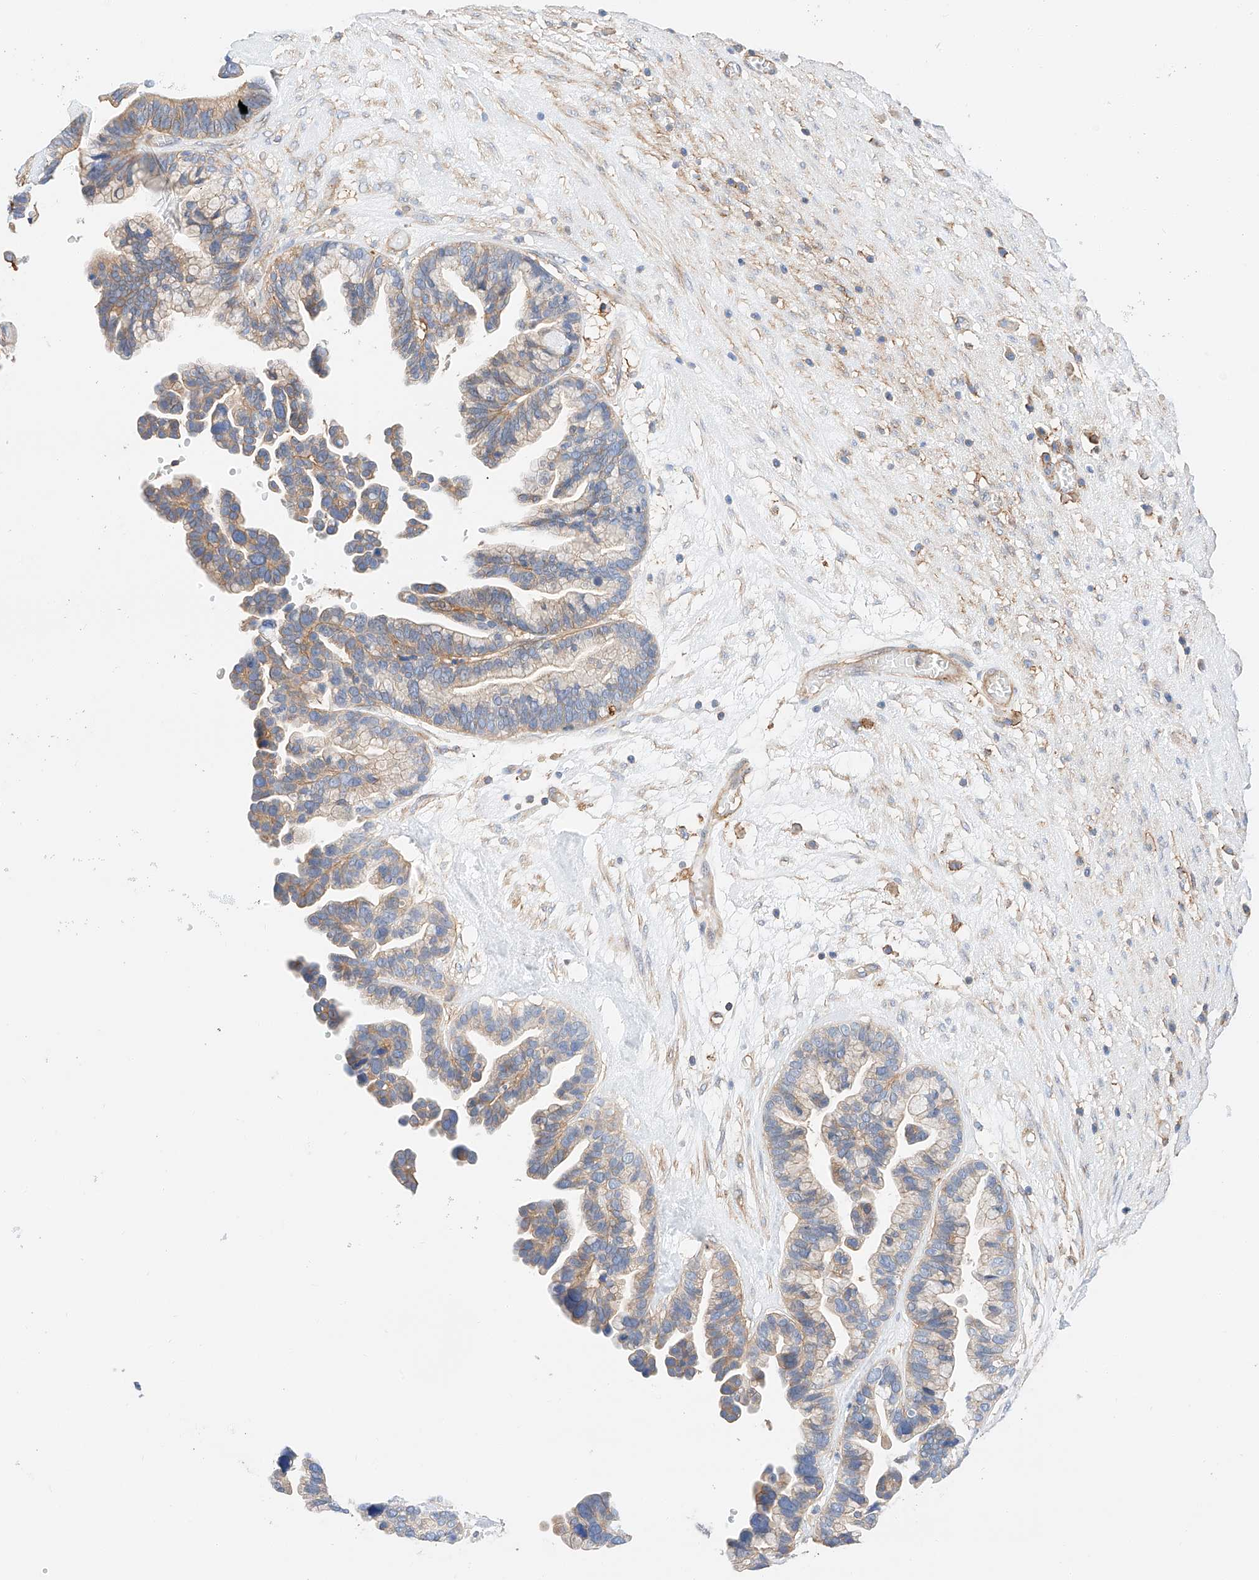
{"staining": {"intensity": "weak", "quantity": ">75%", "location": "cytoplasmic/membranous"}, "tissue": "ovarian cancer", "cell_type": "Tumor cells", "image_type": "cancer", "snomed": [{"axis": "morphology", "description": "Cystadenocarcinoma, serous, NOS"}, {"axis": "topography", "description": "Ovary"}], "caption": "The histopathology image exhibits a brown stain indicating the presence of a protein in the cytoplasmic/membranous of tumor cells in ovarian serous cystadenocarcinoma.", "gene": "HAUS4", "patient": {"sex": "female", "age": 56}}